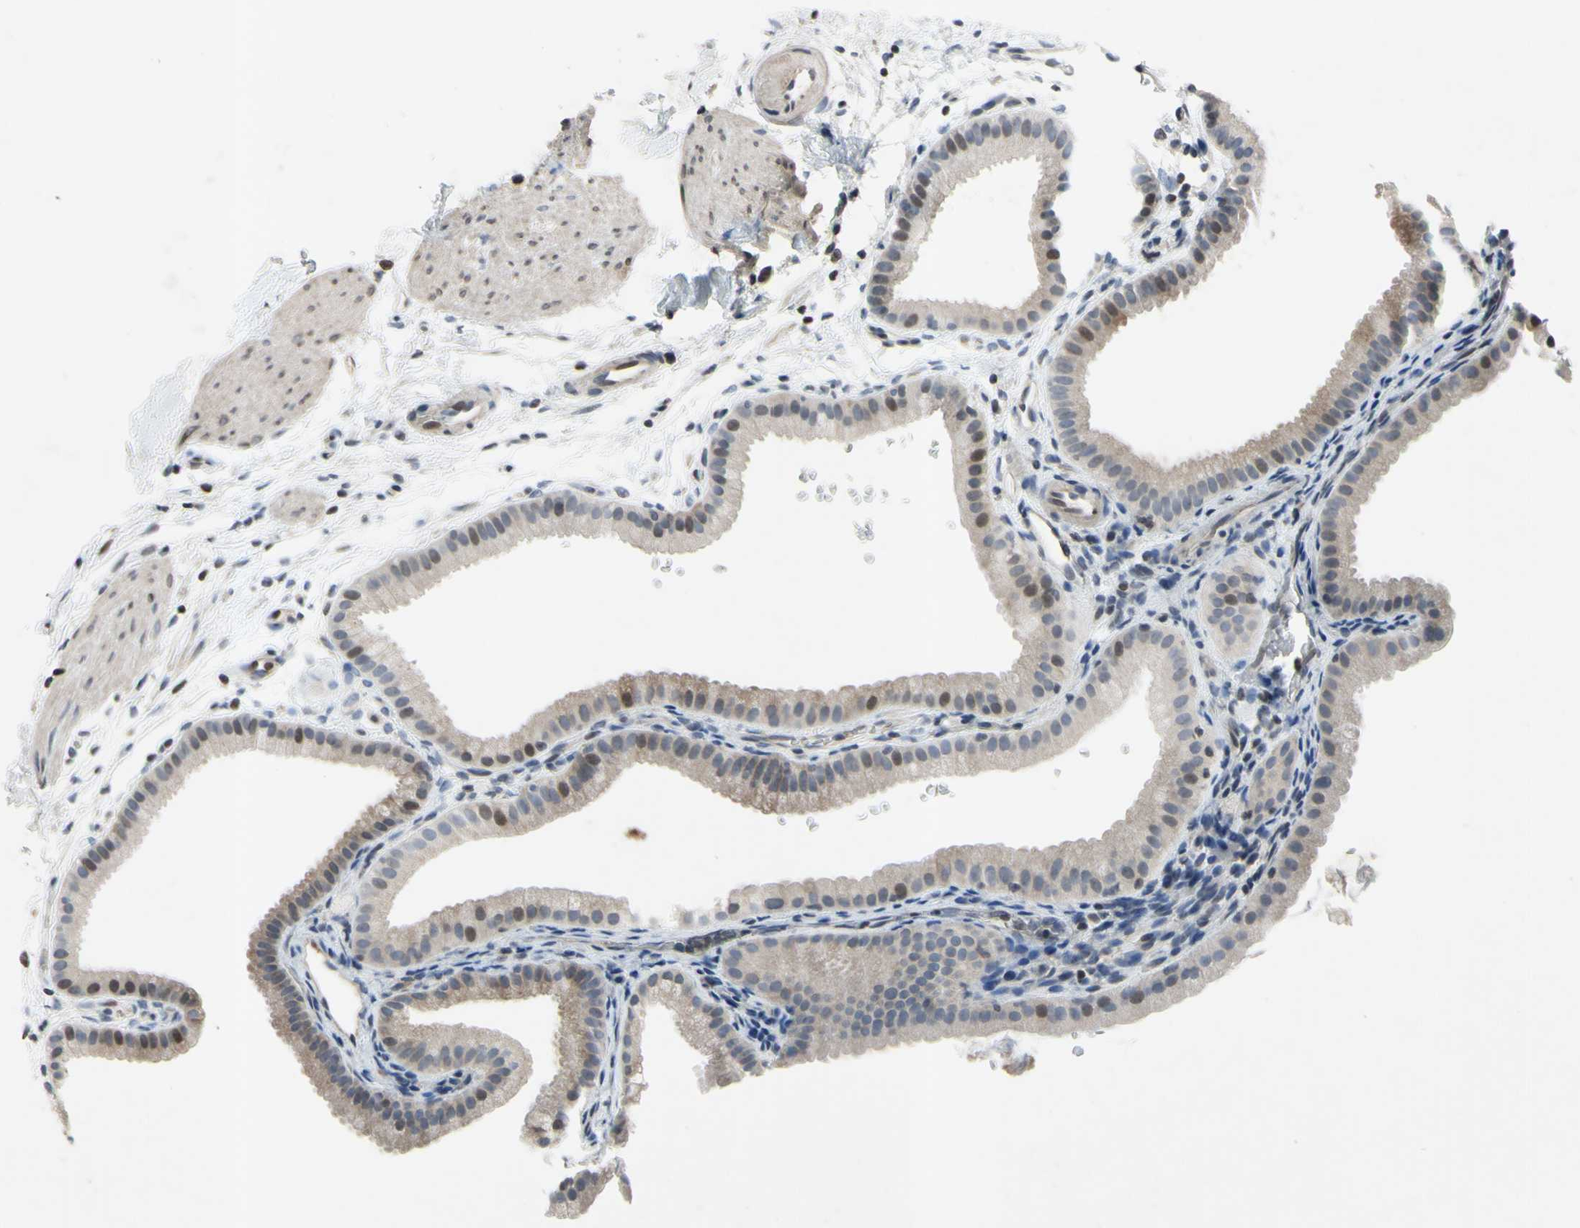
{"staining": {"intensity": "moderate", "quantity": "<25%", "location": "cytoplasmic/membranous,nuclear"}, "tissue": "gallbladder", "cell_type": "Glandular cells", "image_type": "normal", "snomed": [{"axis": "morphology", "description": "Normal tissue, NOS"}, {"axis": "topography", "description": "Gallbladder"}], "caption": "Gallbladder stained with a protein marker exhibits moderate staining in glandular cells.", "gene": "ARG1", "patient": {"sex": "female", "age": 64}}